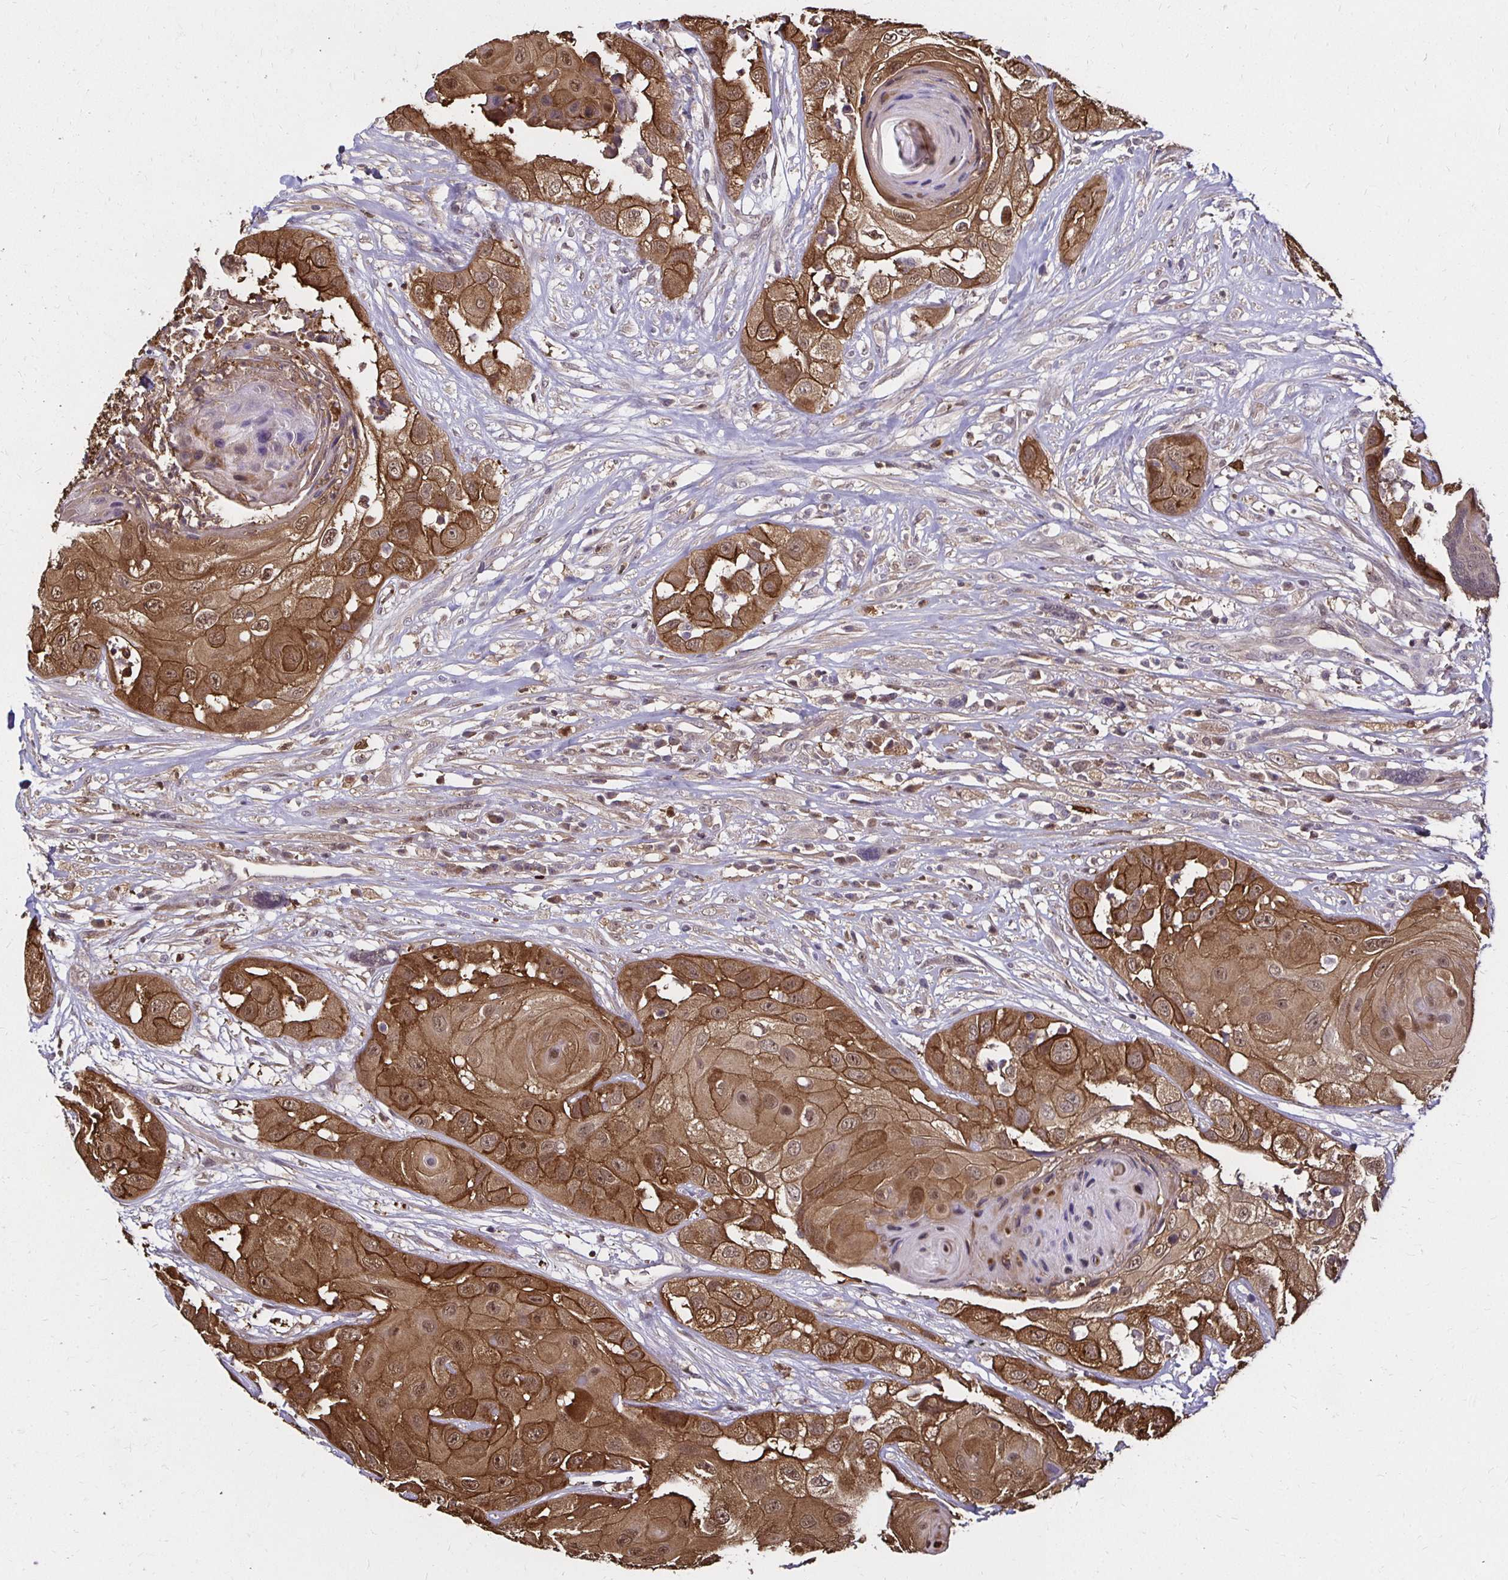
{"staining": {"intensity": "moderate", "quantity": ">75%", "location": "cytoplasmic/membranous,nuclear"}, "tissue": "head and neck cancer", "cell_type": "Tumor cells", "image_type": "cancer", "snomed": [{"axis": "morphology", "description": "Squamous cell carcinoma, NOS"}, {"axis": "topography", "description": "Head-Neck"}], "caption": "Head and neck cancer tissue exhibits moderate cytoplasmic/membranous and nuclear expression in about >75% of tumor cells, visualized by immunohistochemistry.", "gene": "TXN", "patient": {"sex": "male", "age": 83}}